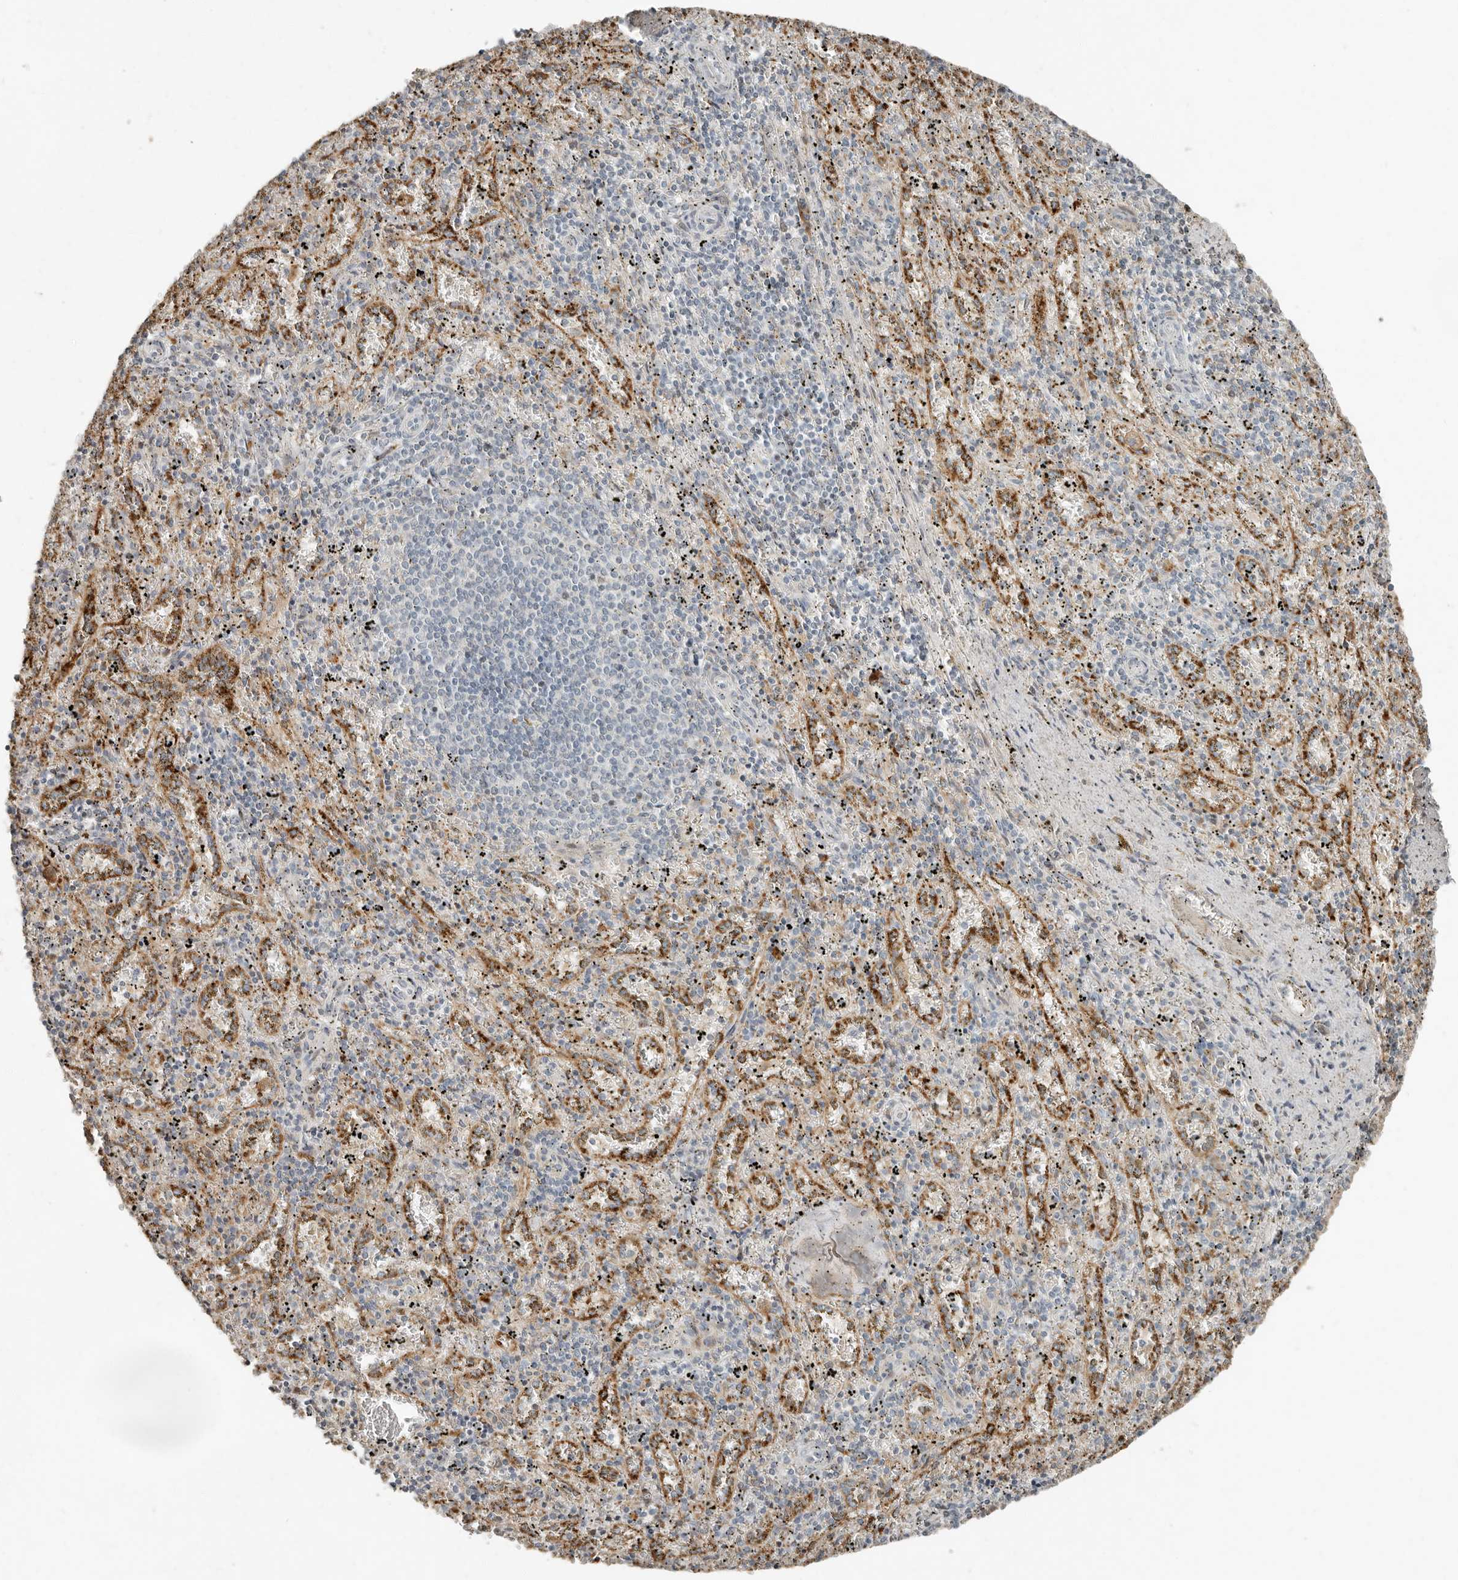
{"staining": {"intensity": "weak", "quantity": "<25%", "location": "cytoplasmic/membranous"}, "tissue": "spleen", "cell_type": "Cells in red pulp", "image_type": "normal", "snomed": [{"axis": "morphology", "description": "Normal tissue, NOS"}, {"axis": "topography", "description": "Spleen"}], "caption": "Spleen stained for a protein using immunohistochemistry shows no positivity cells in red pulp.", "gene": "KLHL38", "patient": {"sex": "male", "age": 11}}